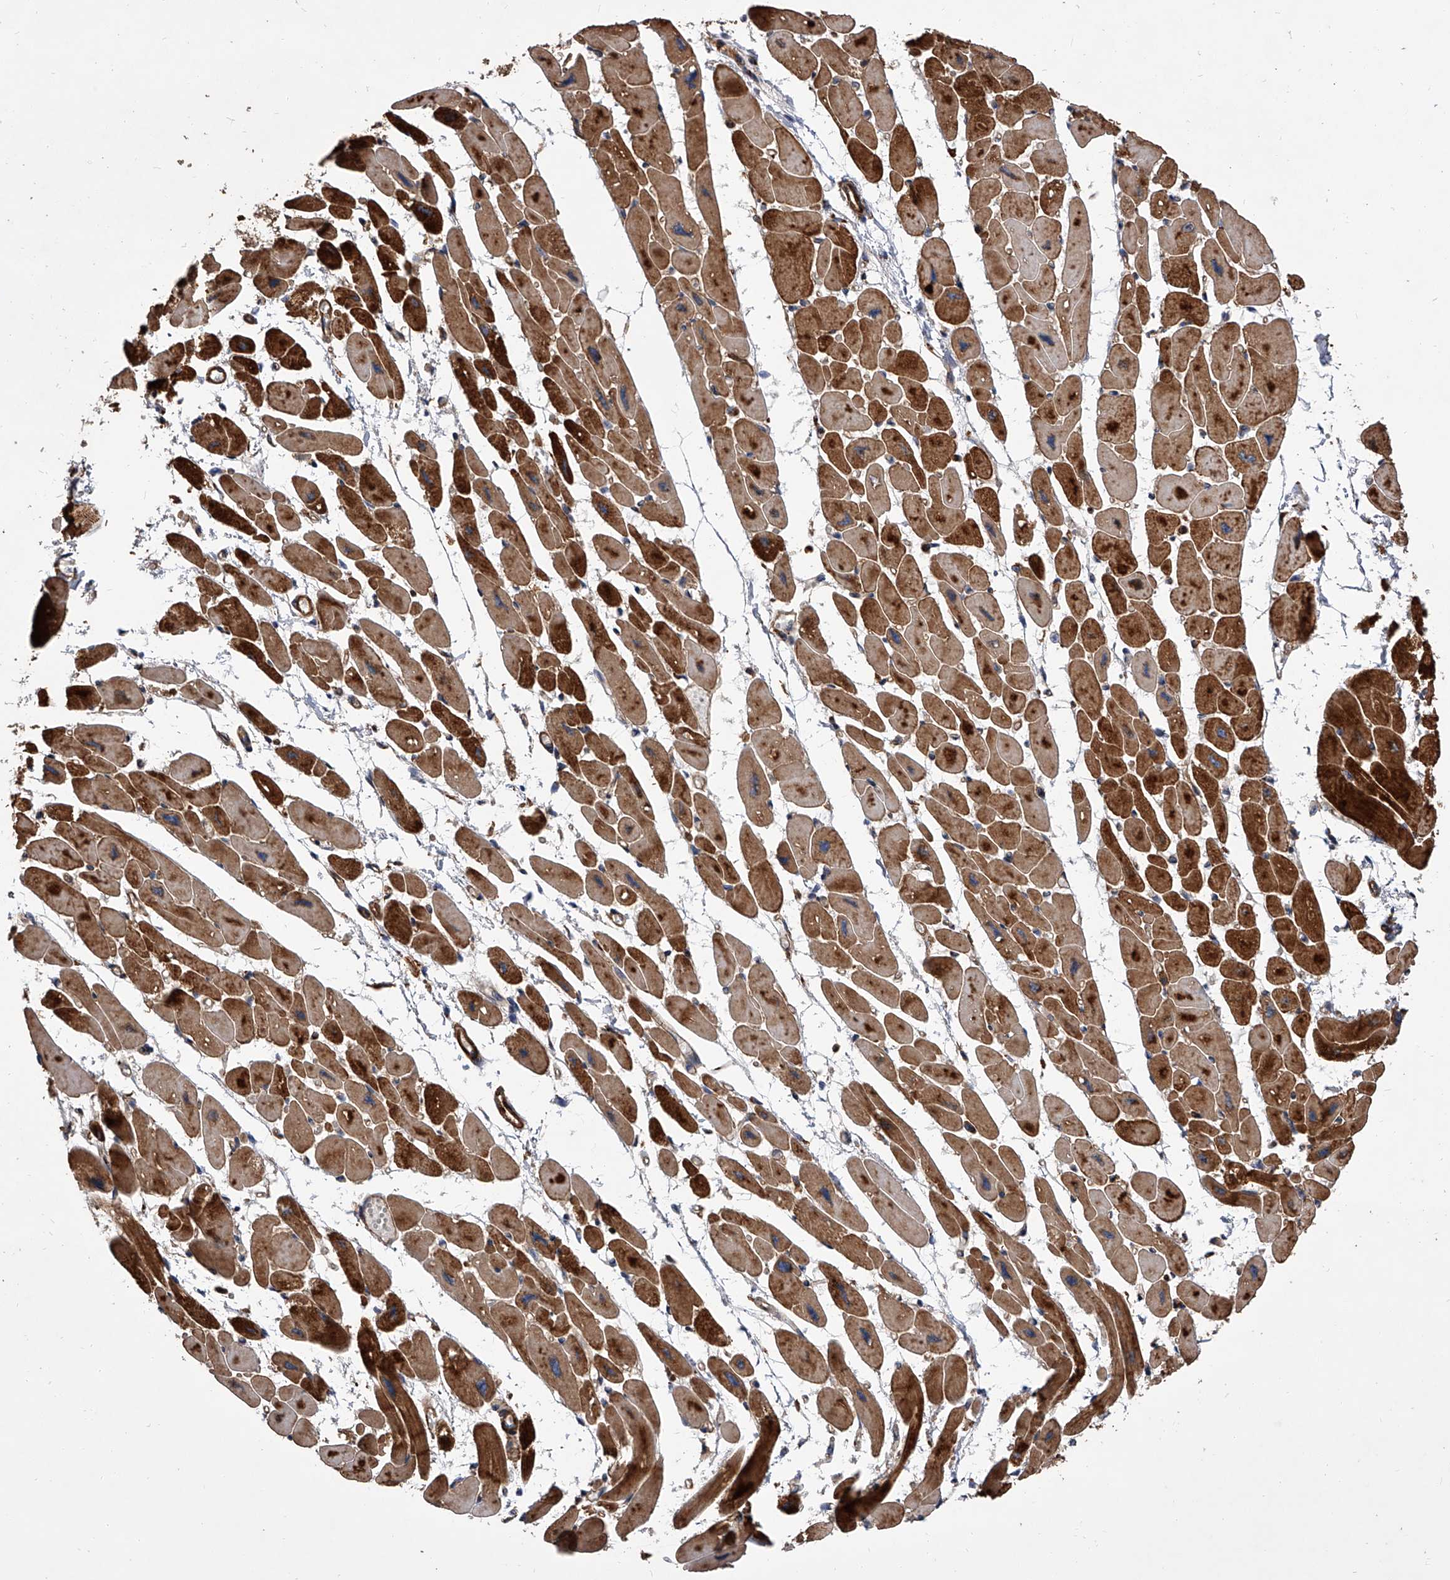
{"staining": {"intensity": "strong", "quantity": ">75%", "location": "cytoplasmic/membranous"}, "tissue": "heart muscle", "cell_type": "Cardiomyocytes", "image_type": "normal", "snomed": [{"axis": "morphology", "description": "Normal tissue, NOS"}, {"axis": "topography", "description": "Heart"}], "caption": "A photomicrograph showing strong cytoplasmic/membranous staining in about >75% of cardiomyocytes in benign heart muscle, as visualized by brown immunohistochemical staining.", "gene": "PISD", "patient": {"sex": "female", "age": 54}}